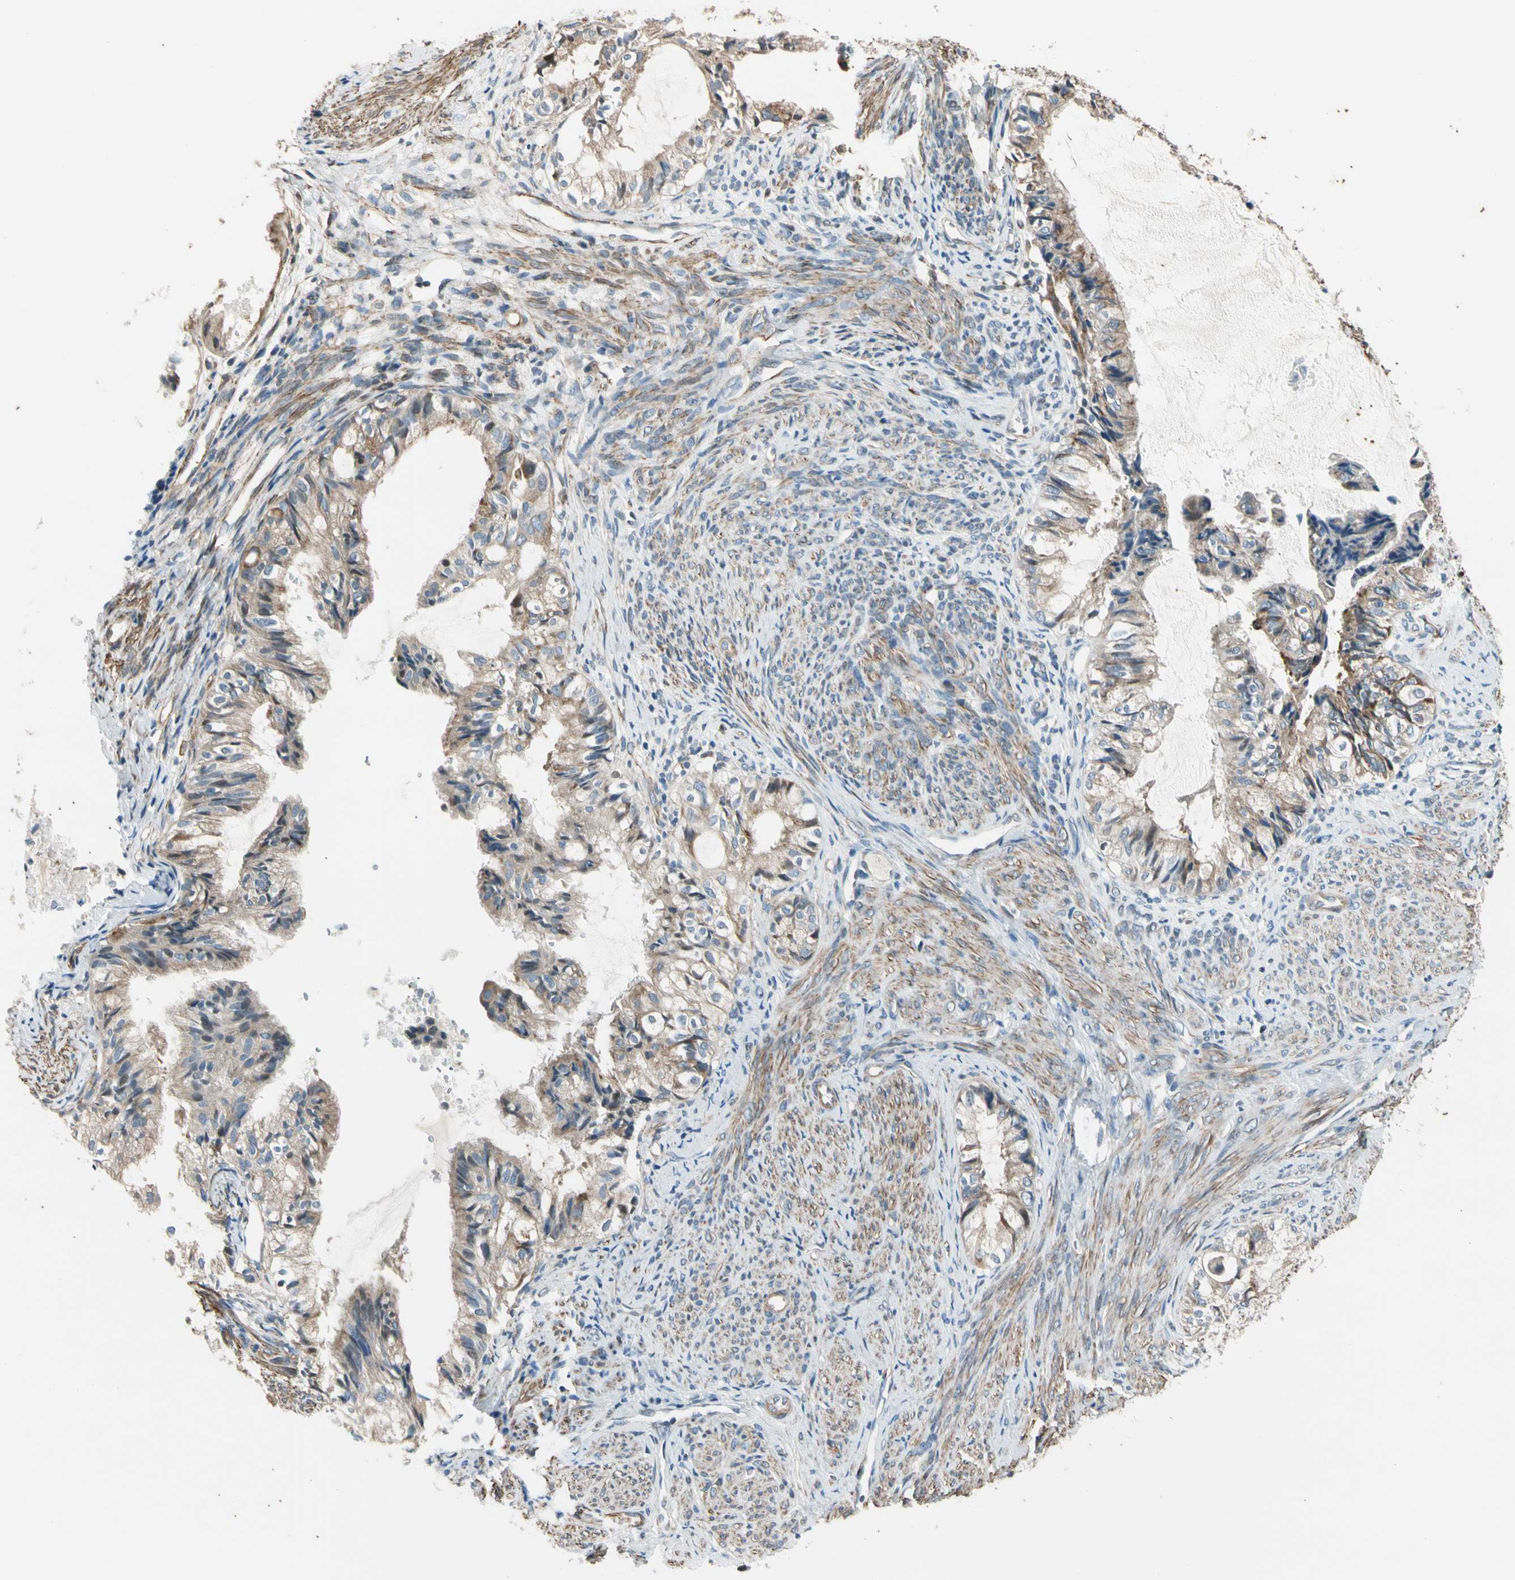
{"staining": {"intensity": "moderate", "quantity": ">75%", "location": "cytoplasmic/membranous"}, "tissue": "cervical cancer", "cell_type": "Tumor cells", "image_type": "cancer", "snomed": [{"axis": "morphology", "description": "Normal tissue, NOS"}, {"axis": "morphology", "description": "Adenocarcinoma, NOS"}, {"axis": "topography", "description": "Cervix"}, {"axis": "topography", "description": "Endometrium"}], "caption": "Tumor cells reveal medium levels of moderate cytoplasmic/membranous positivity in about >75% of cells in human cervical adenocarcinoma.", "gene": "LIMK2", "patient": {"sex": "female", "age": 86}}